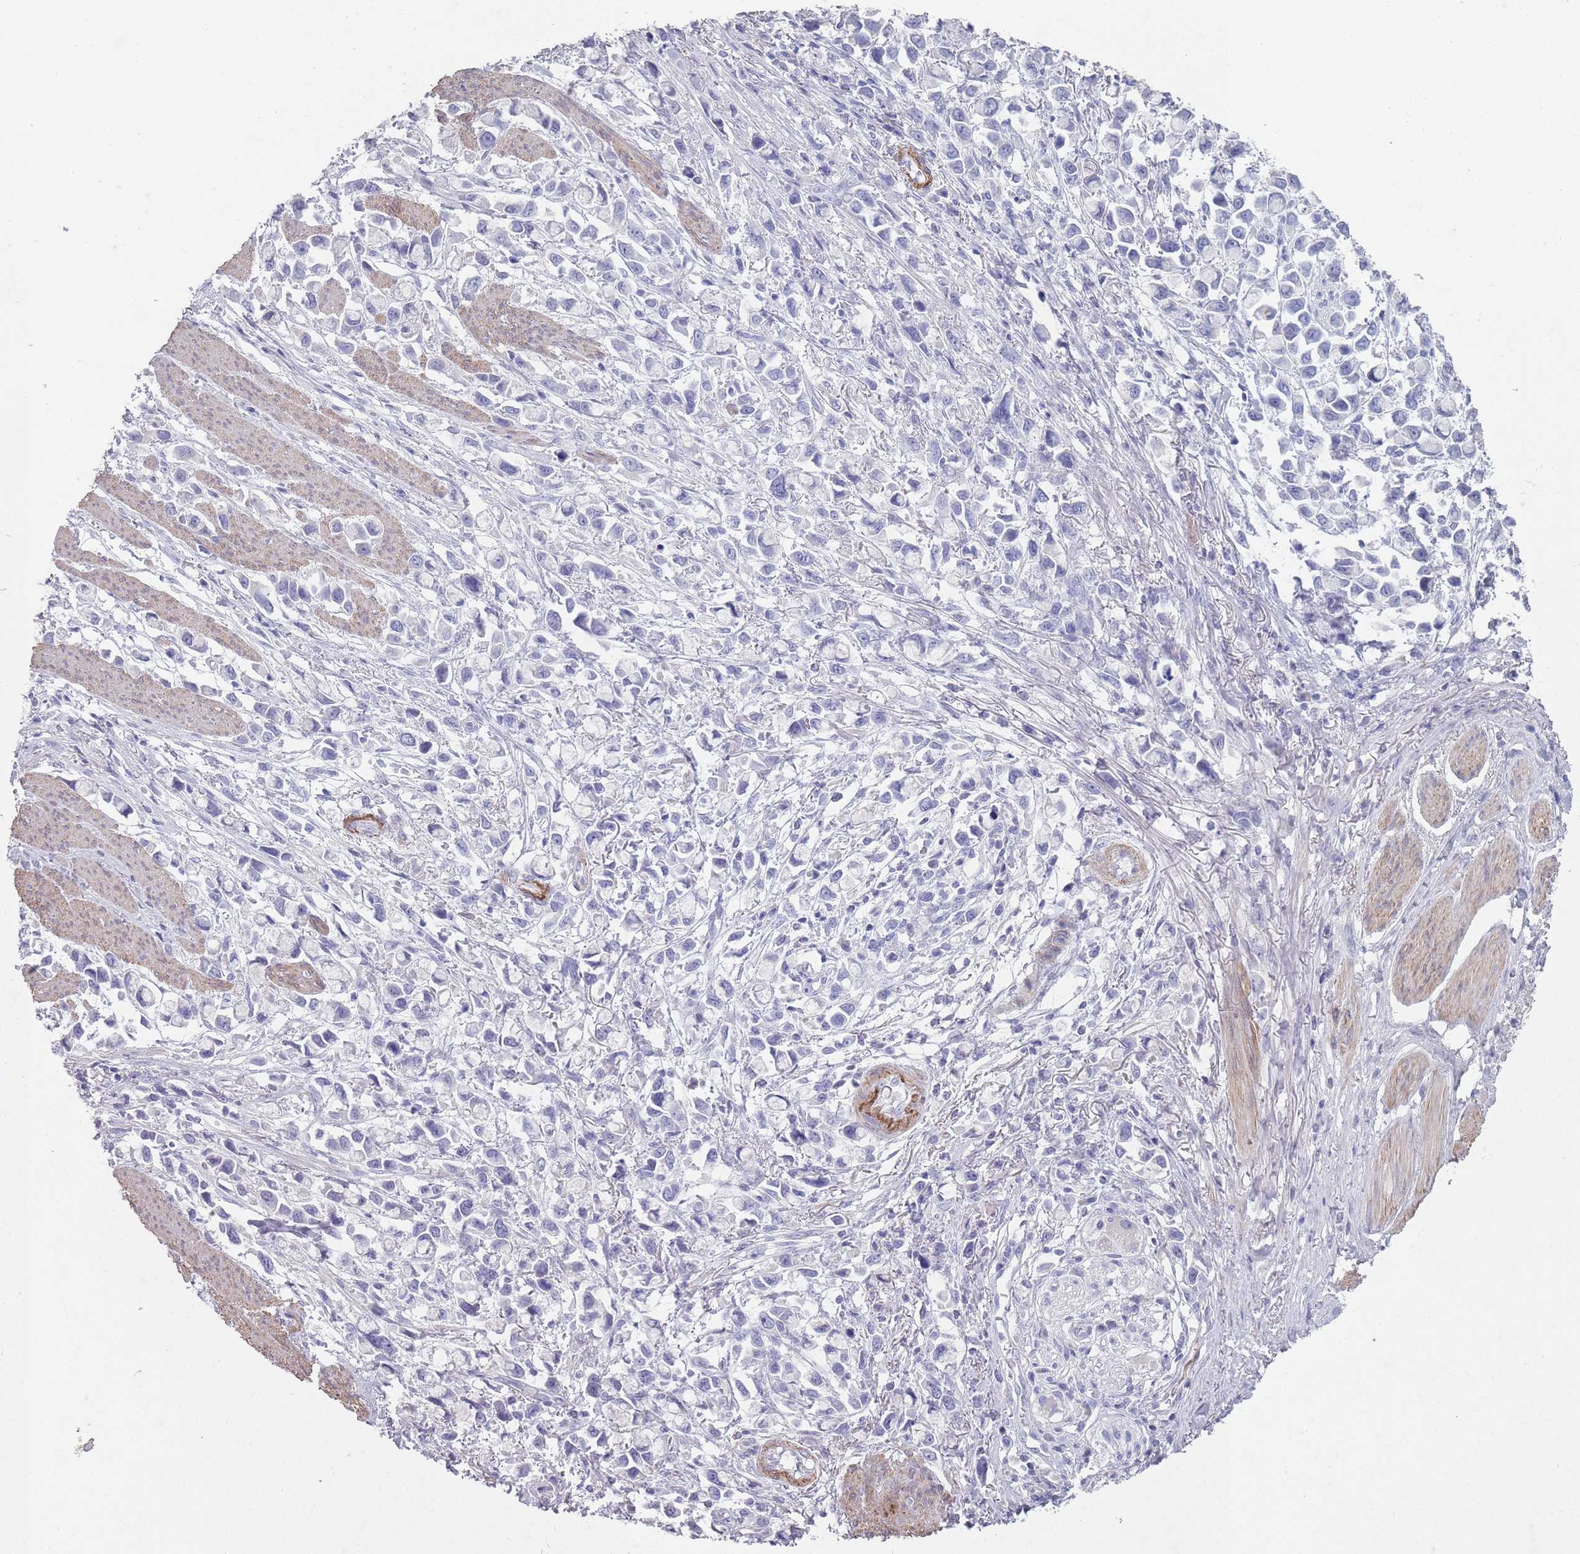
{"staining": {"intensity": "negative", "quantity": "none", "location": "none"}, "tissue": "stomach cancer", "cell_type": "Tumor cells", "image_type": "cancer", "snomed": [{"axis": "morphology", "description": "Adenocarcinoma, NOS"}, {"axis": "topography", "description": "Stomach"}], "caption": "The photomicrograph demonstrates no significant staining in tumor cells of stomach cancer. (IHC, brightfield microscopy, high magnification).", "gene": "RHBG", "patient": {"sex": "female", "age": 81}}